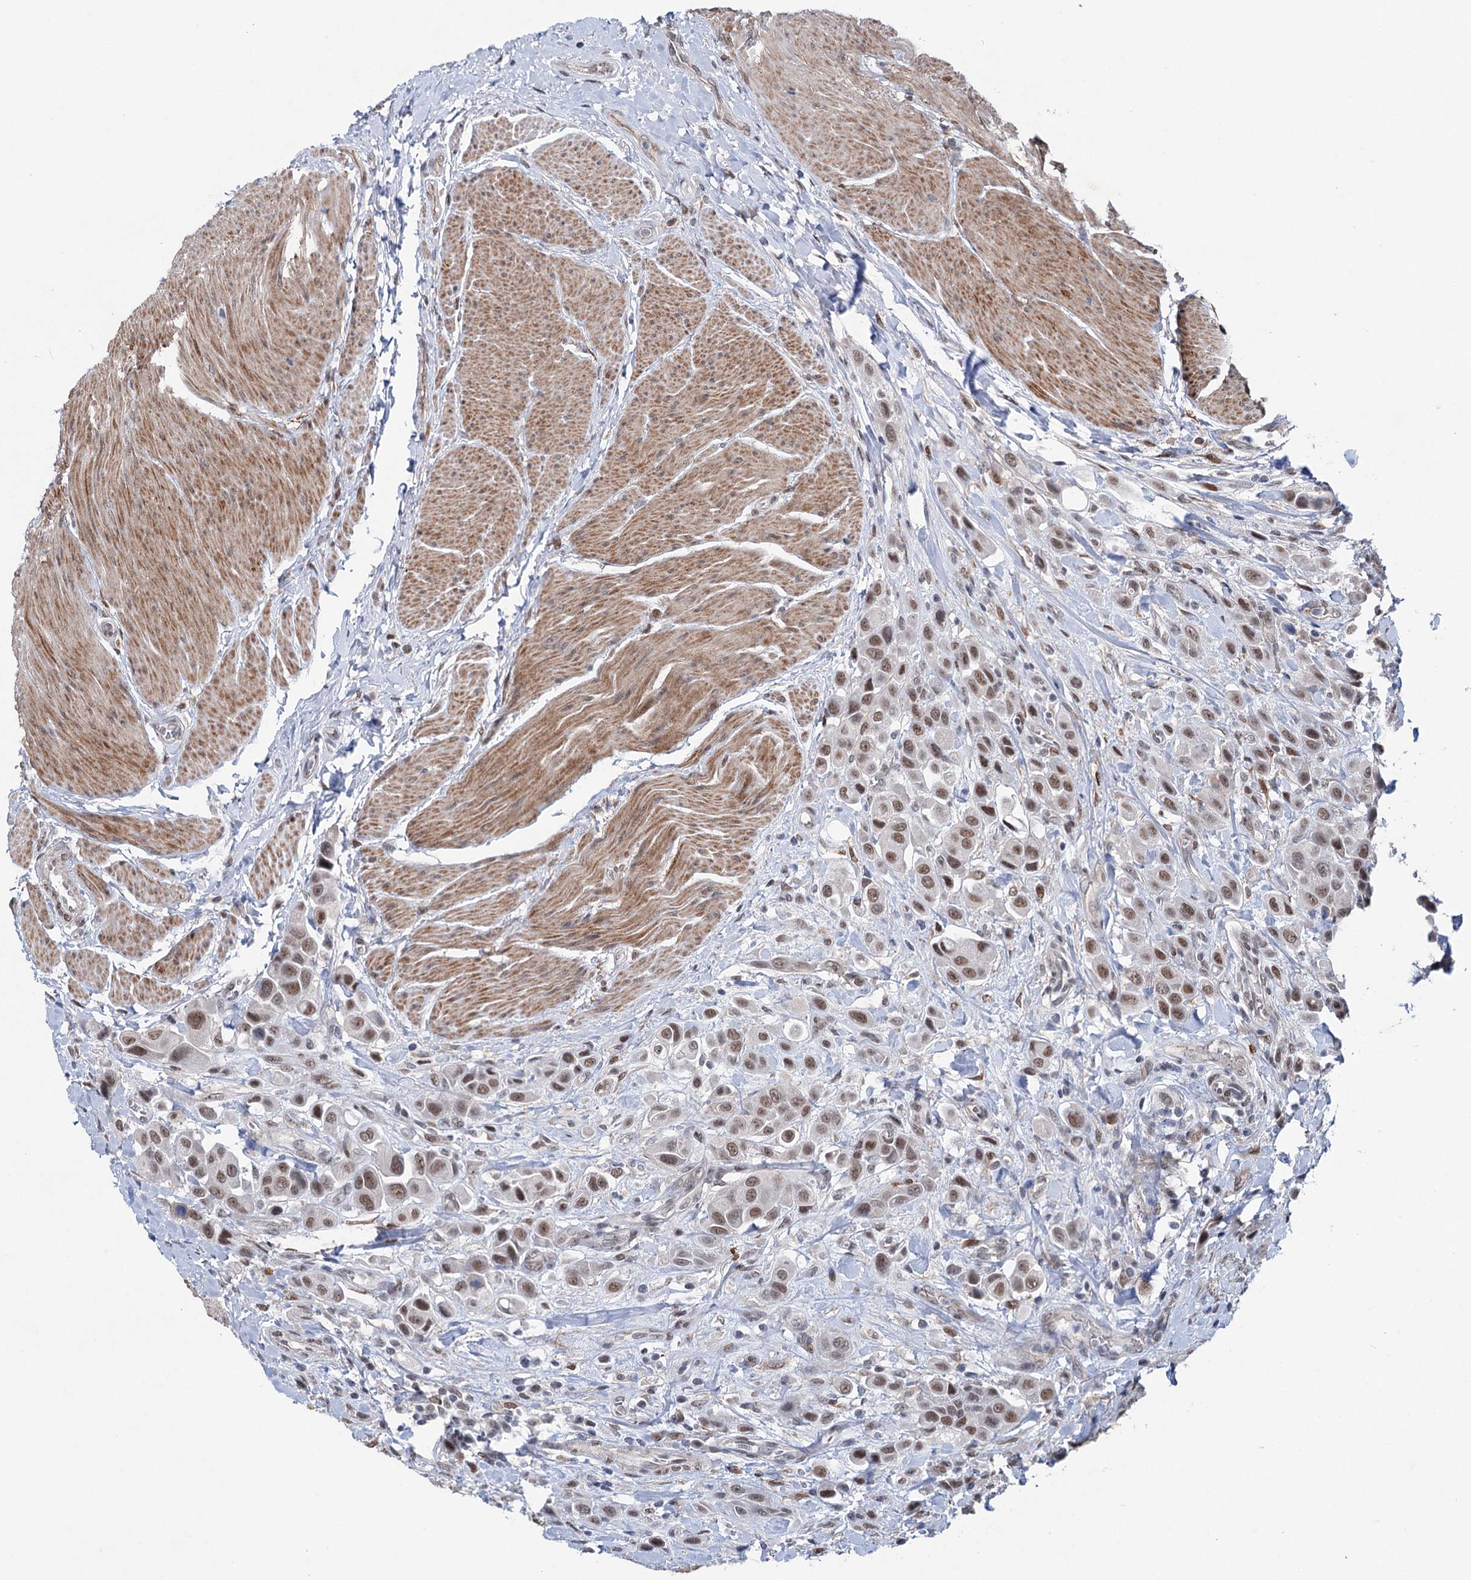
{"staining": {"intensity": "moderate", "quantity": ">75%", "location": "nuclear"}, "tissue": "urothelial cancer", "cell_type": "Tumor cells", "image_type": "cancer", "snomed": [{"axis": "morphology", "description": "Urothelial carcinoma, High grade"}, {"axis": "topography", "description": "Urinary bladder"}], "caption": "A brown stain shows moderate nuclear staining of a protein in human urothelial cancer tumor cells. The protein is shown in brown color, while the nuclei are stained blue.", "gene": "FAM53A", "patient": {"sex": "male", "age": 50}}